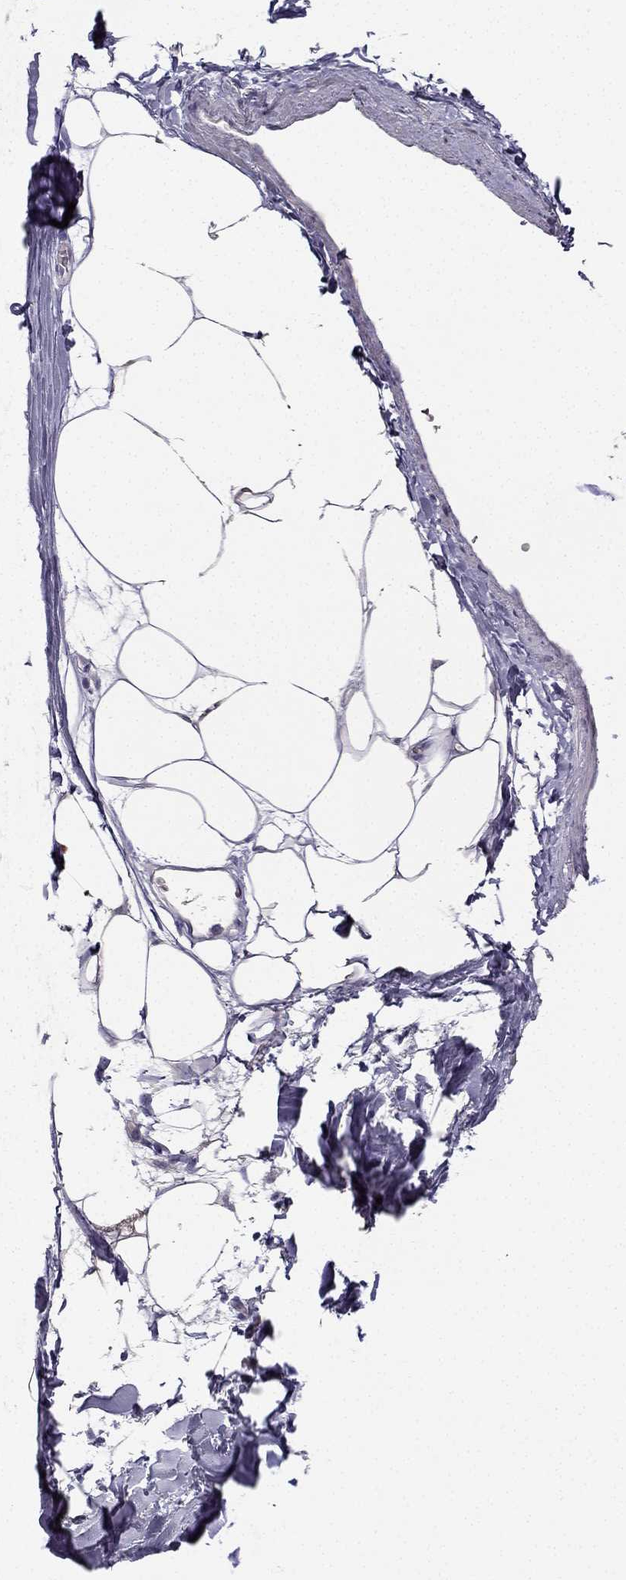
{"staining": {"intensity": "negative", "quantity": "none", "location": "none"}, "tissue": "adipose tissue", "cell_type": "Adipocytes", "image_type": "normal", "snomed": [{"axis": "morphology", "description": "Normal tissue, NOS"}, {"axis": "topography", "description": "Cartilage tissue"}, {"axis": "topography", "description": "Bronchus"}], "caption": "Immunohistochemistry (IHC) photomicrograph of benign adipose tissue: adipose tissue stained with DAB displays no significant protein staining in adipocytes.", "gene": "CALB2", "patient": {"sex": "male", "age": 58}}